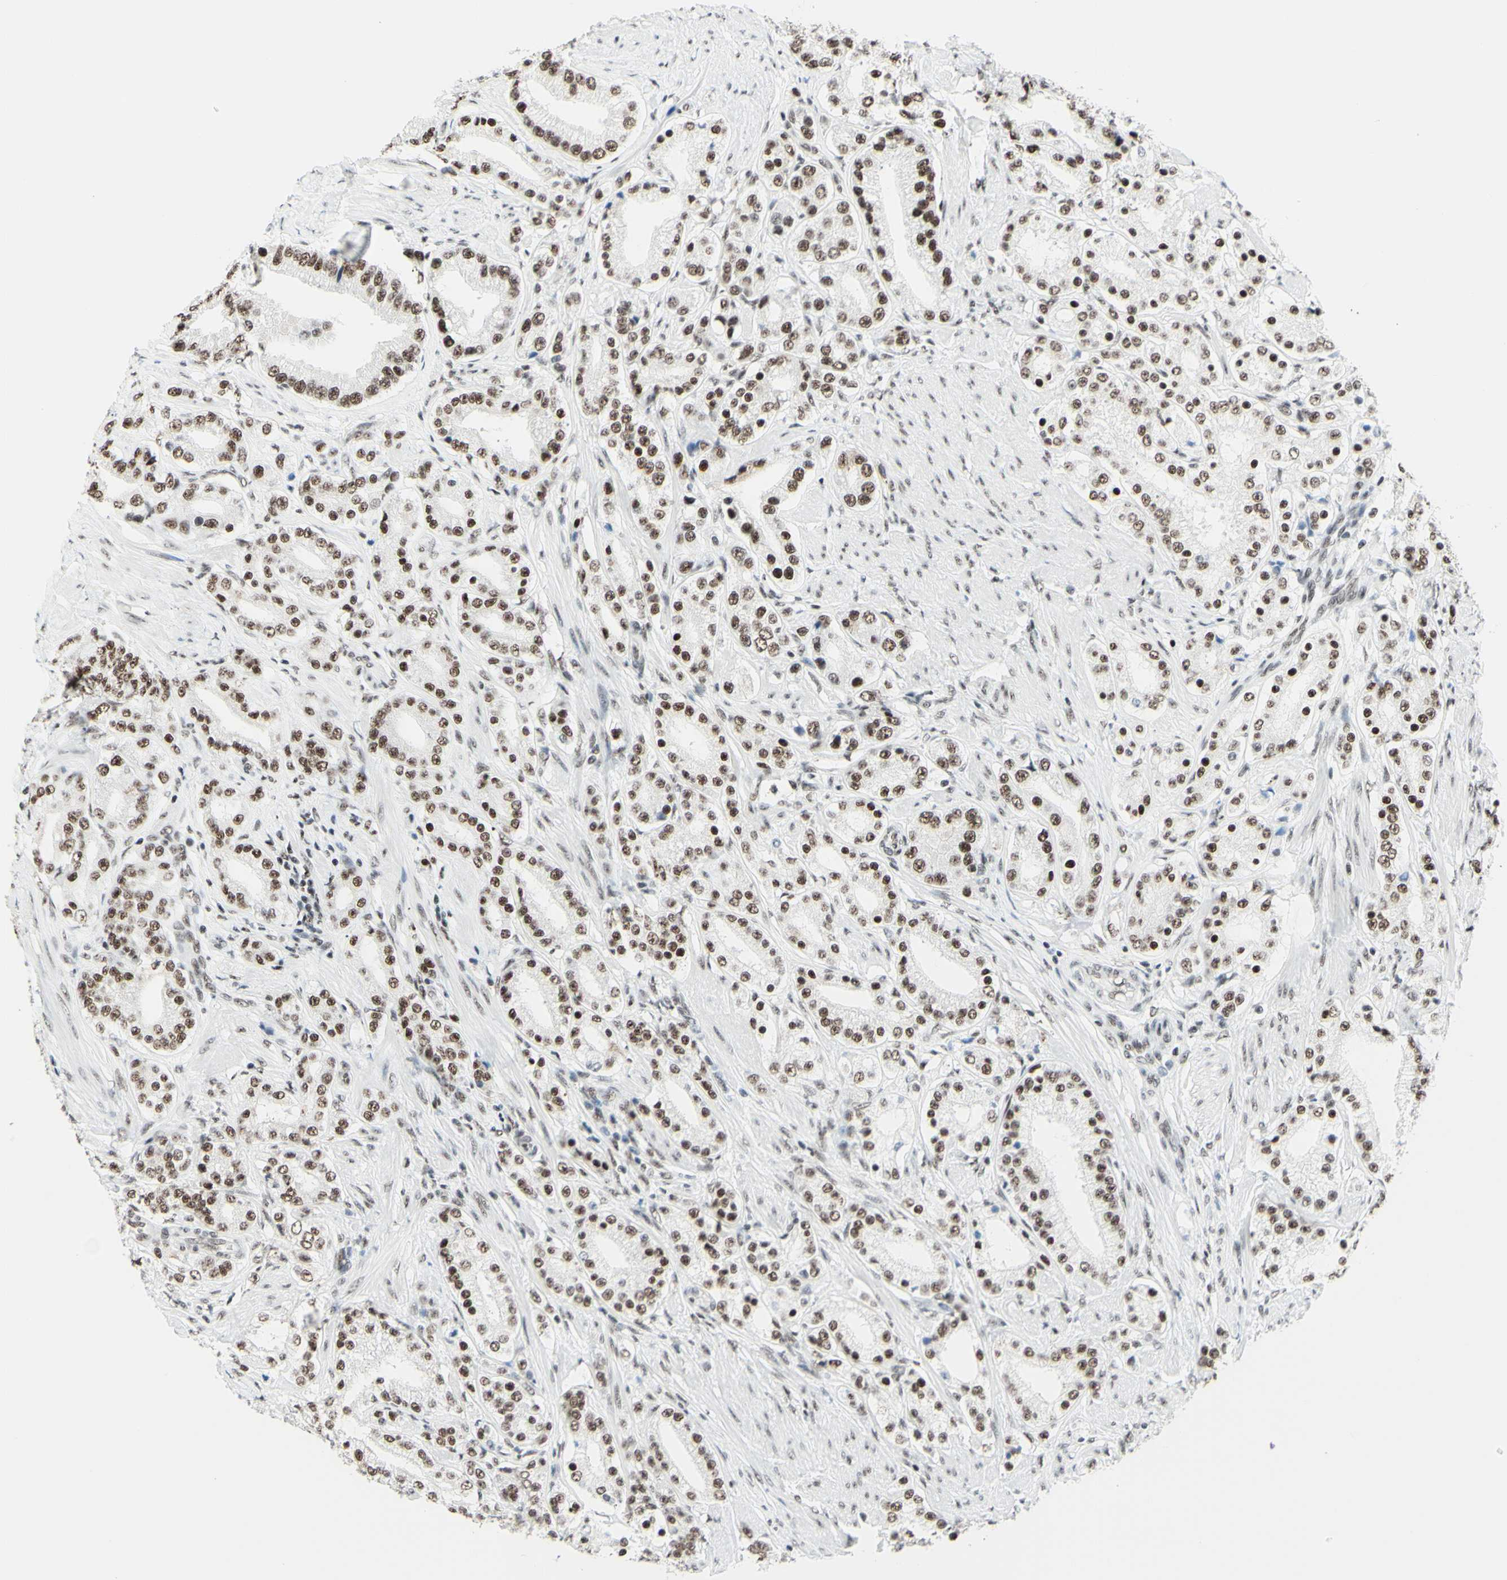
{"staining": {"intensity": "moderate", "quantity": ">75%", "location": "nuclear"}, "tissue": "prostate cancer", "cell_type": "Tumor cells", "image_type": "cancer", "snomed": [{"axis": "morphology", "description": "Adenocarcinoma, Low grade"}, {"axis": "topography", "description": "Prostate"}], "caption": "DAB (3,3'-diaminobenzidine) immunohistochemical staining of human prostate low-grade adenocarcinoma shows moderate nuclear protein staining in about >75% of tumor cells.", "gene": "WTAP", "patient": {"sex": "male", "age": 63}}